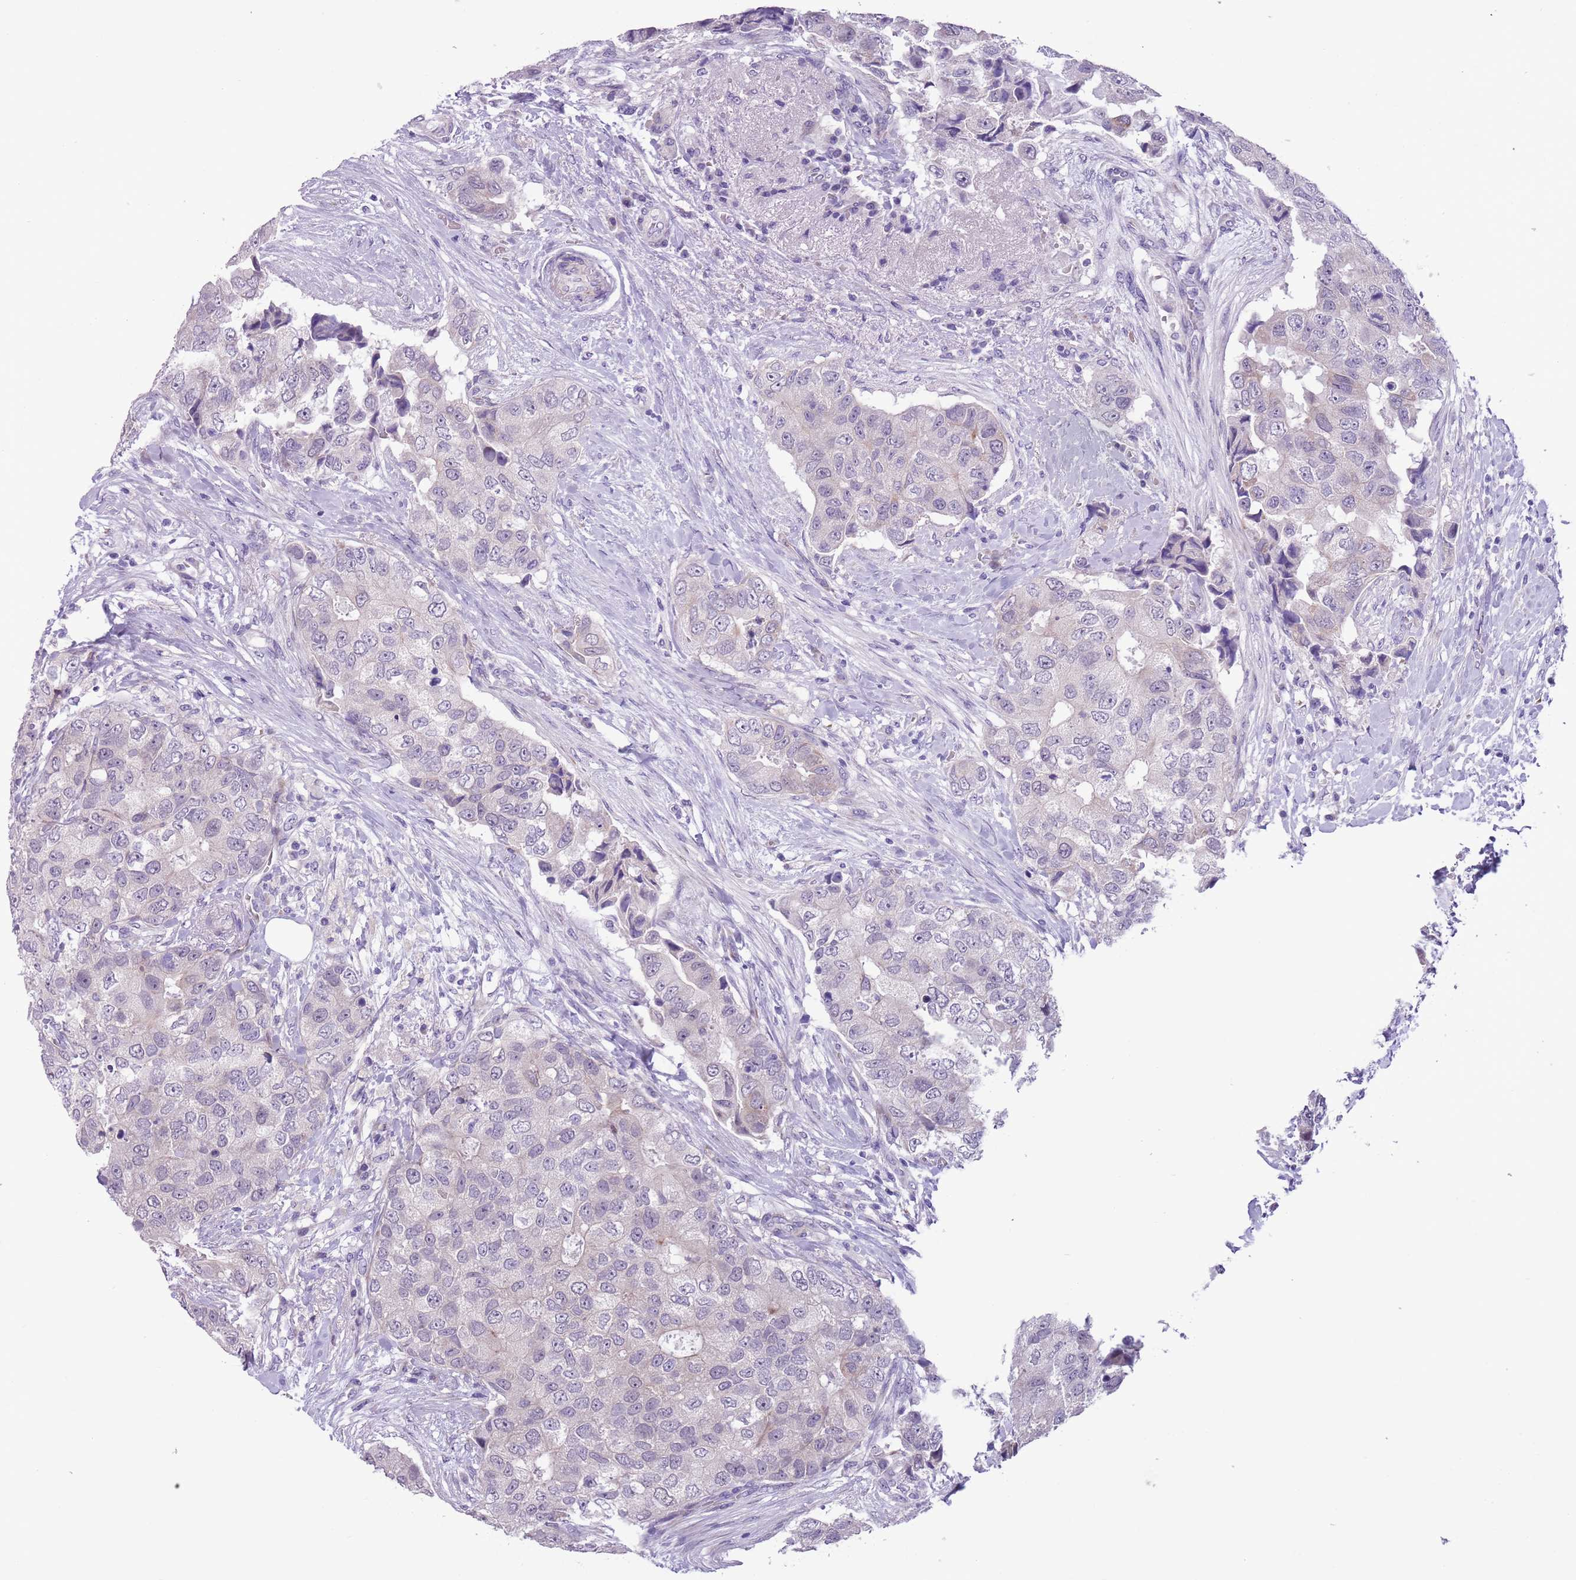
{"staining": {"intensity": "negative", "quantity": "none", "location": "none"}, "tissue": "breast cancer", "cell_type": "Tumor cells", "image_type": "cancer", "snomed": [{"axis": "morphology", "description": "Normal tissue, NOS"}, {"axis": "morphology", "description": "Duct carcinoma"}, {"axis": "topography", "description": "Breast"}], "caption": "There is no significant staining in tumor cells of breast cancer.", "gene": "MRPL32", "patient": {"sex": "female", "age": 62}}